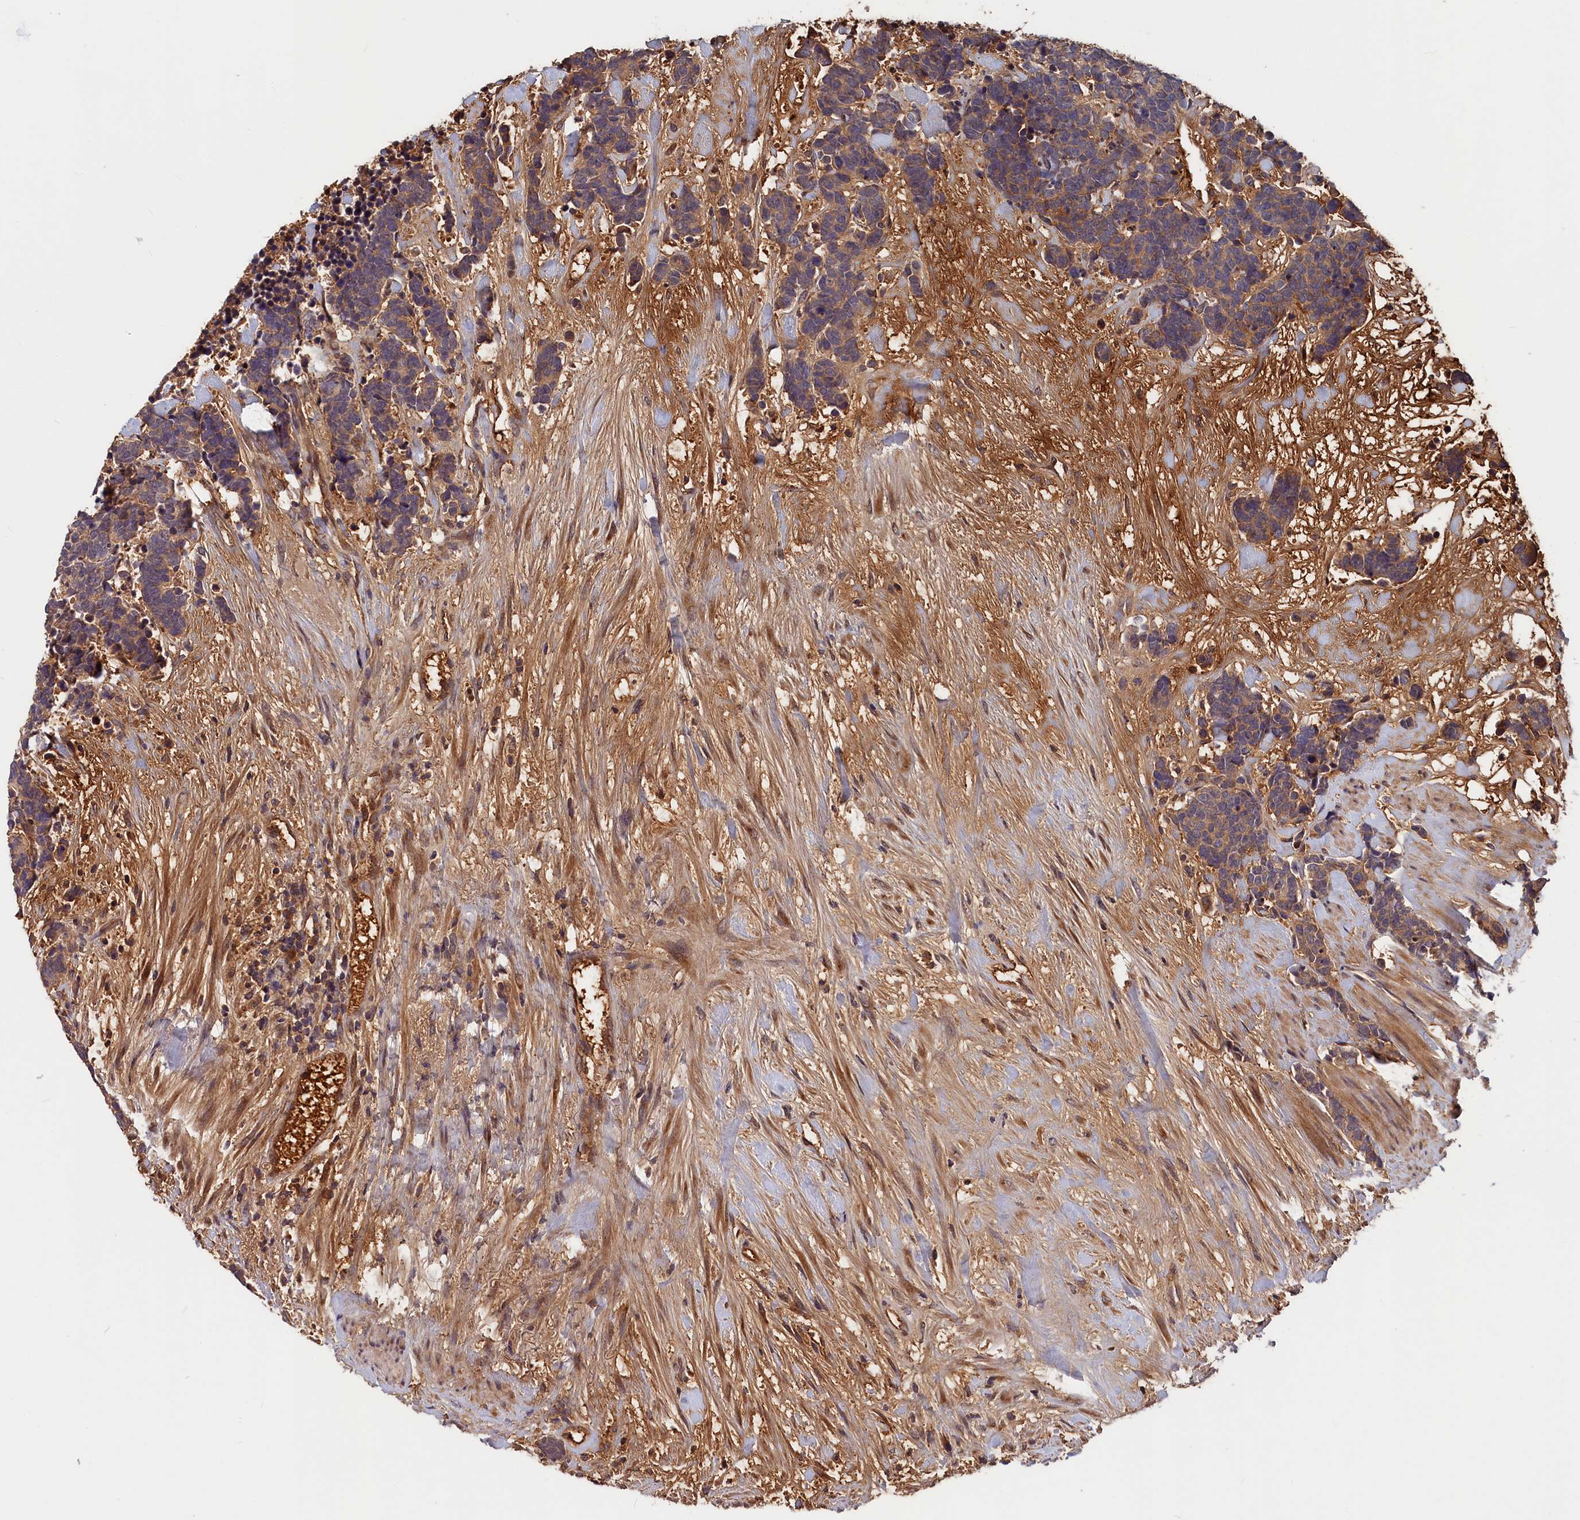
{"staining": {"intensity": "weak", "quantity": "25%-75%", "location": "cytoplasmic/membranous"}, "tissue": "carcinoid", "cell_type": "Tumor cells", "image_type": "cancer", "snomed": [{"axis": "morphology", "description": "Carcinoma, NOS"}, {"axis": "morphology", "description": "Carcinoid, malignant, NOS"}, {"axis": "topography", "description": "Prostate"}], "caption": "Weak cytoplasmic/membranous positivity is present in approximately 25%-75% of tumor cells in carcinoma.", "gene": "ITIH1", "patient": {"sex": "male", "age": 57}}